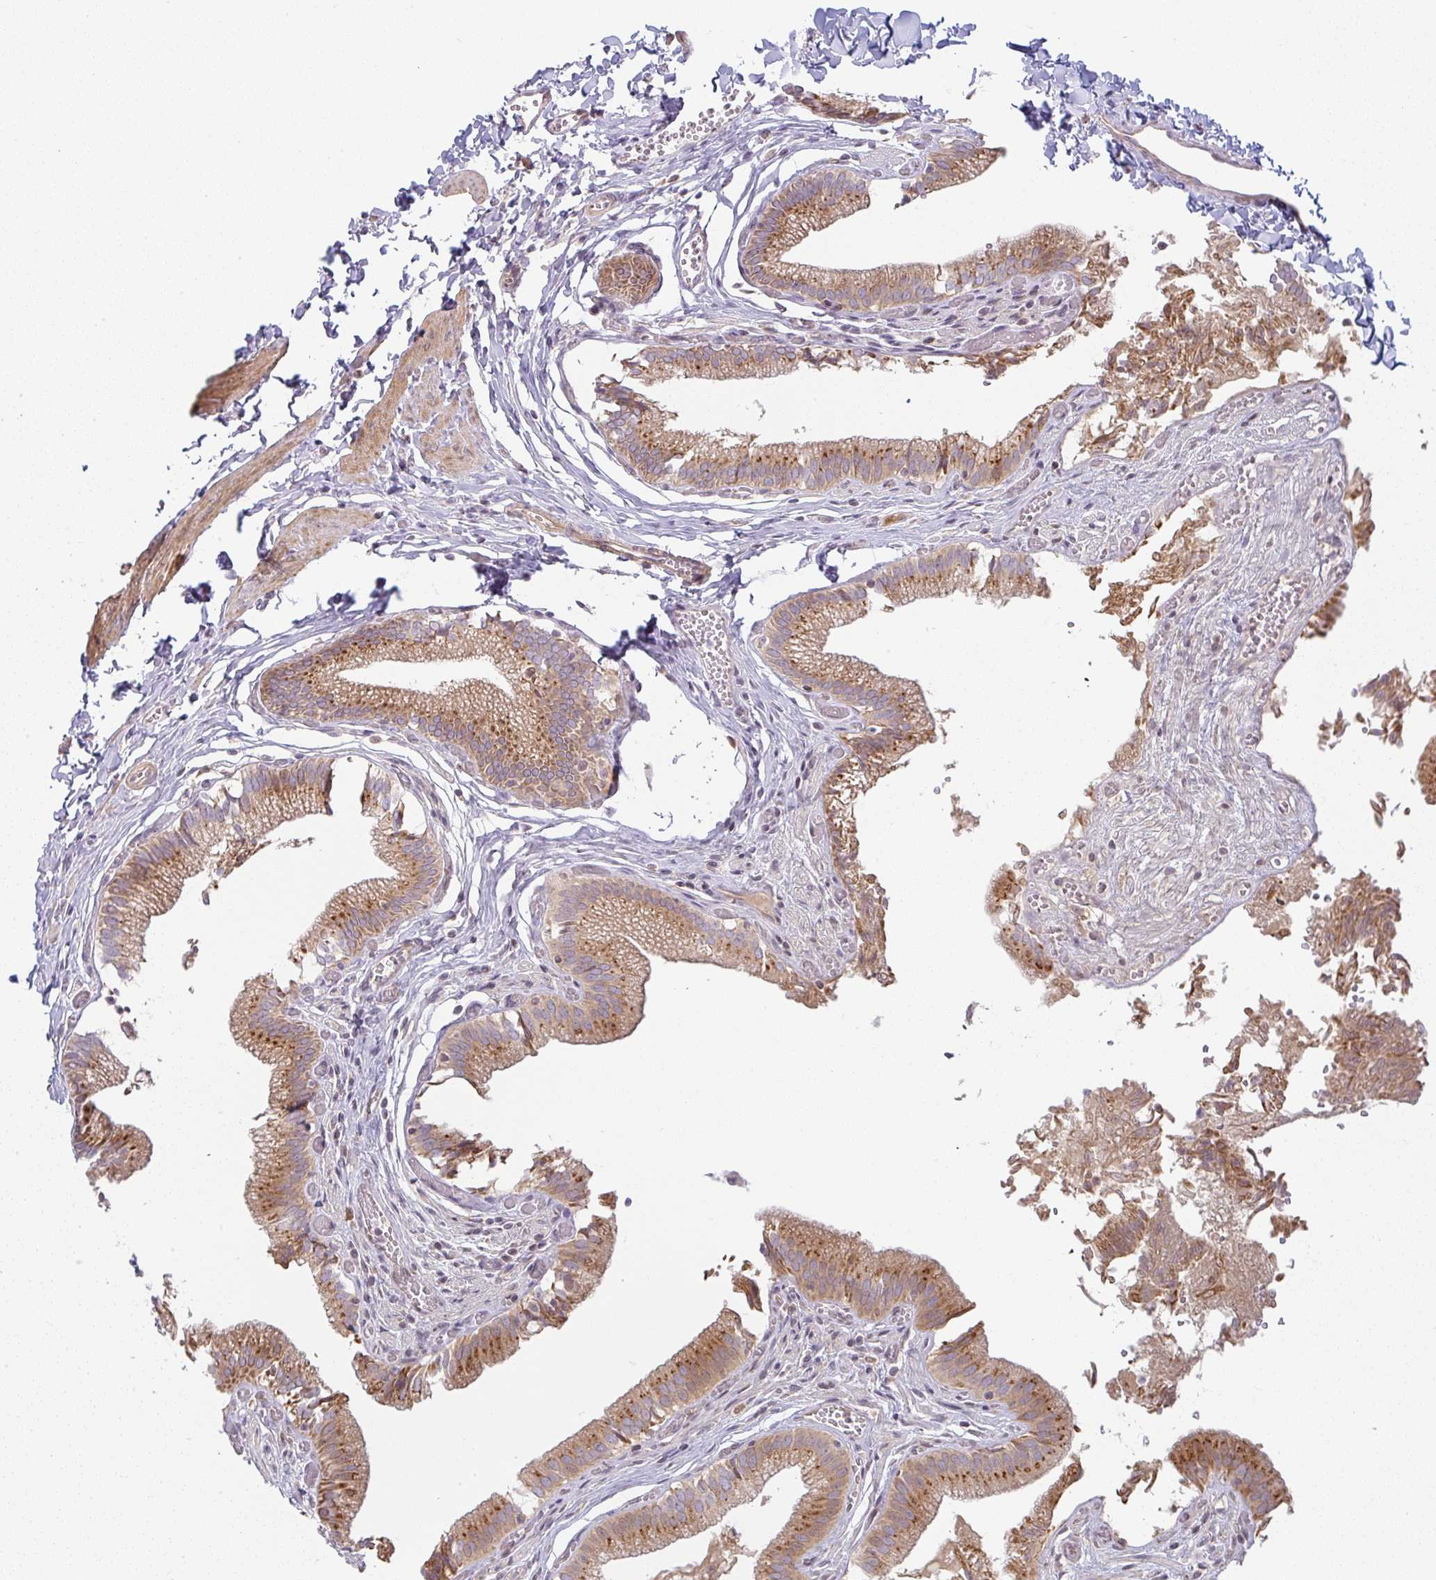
{"staining": {"intensity": "strong", "quantity": ">75%", "location": "cytoplasmic/membranous"}, "tissue": "gallbladder", "cell_type": "Glandular cells", "image_type": "normal", "snomed": [{"axis": "morphology", "description": "Normal tissue, NOS"}, {"axis": "topography", "description": "Gallbladder"}, {"axis": "topography", "description": "Peripheral nerve tissue"}], "caption": "Immunohistochemical staining of benign human gallbladder exhibits >75% levels of strong cytoplasmic/membranous protein positivity in approximately >75% of glandular cells. (DAB IHC, brown staining for protein, blue staining for nuclei).", "gene": "MOB1A", "patient": {"sex": "male", "age": 17}}